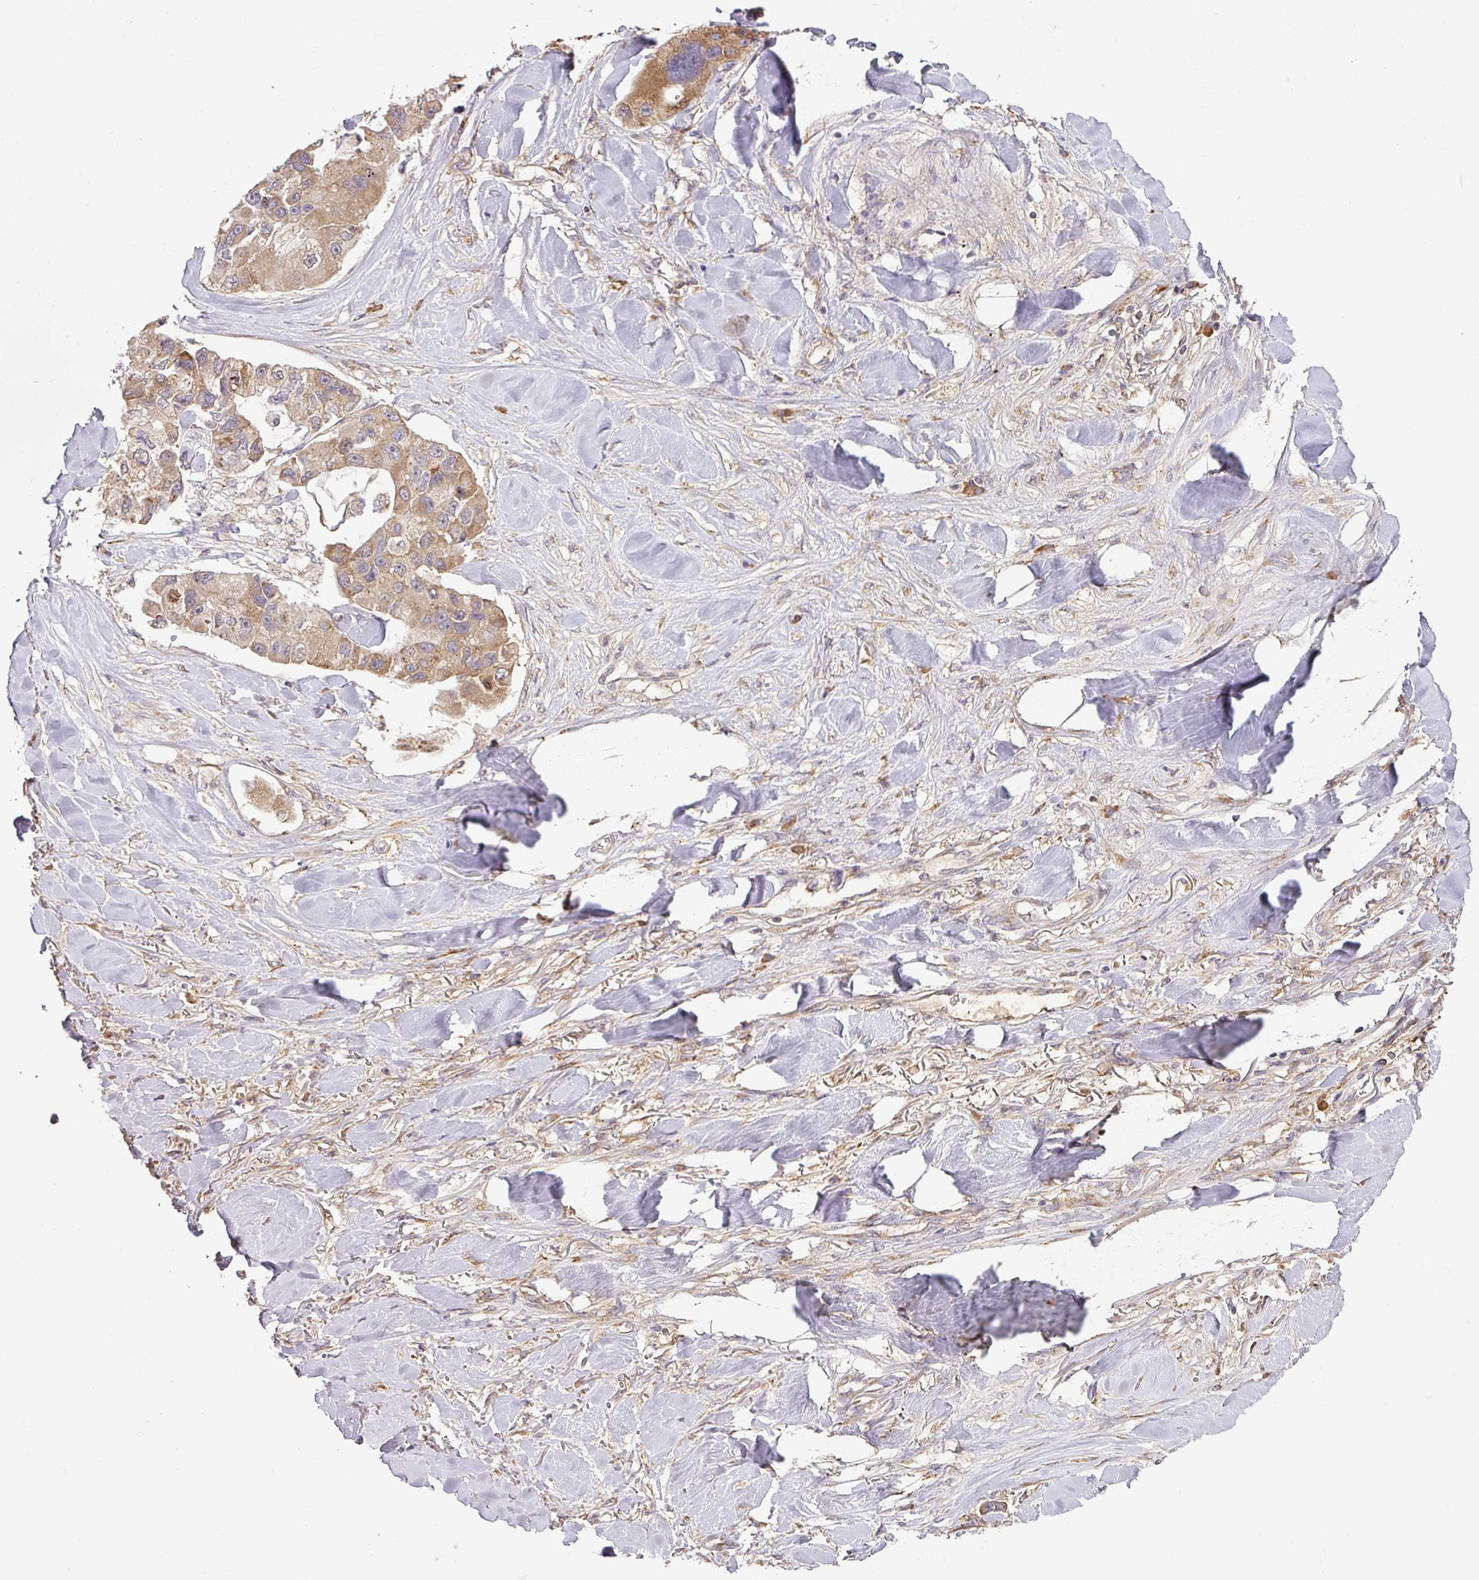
{"staining": {"intensity": "moderate", "quantity": ">75%", "location": "cytoplasmic/membranous"}, "tissue": "lung cancer", "cell_type": "Tumor cells", "image_type": "cancer", "snomed": [{"axis": "morphology", "description": "Adenocarcinoma, NOS"}, {"axis": "topography", "description": "Lung"}], "caption": "Protein analysis of lung adenocarcinoma tissue demonstrates moderate cytoplasmic/membranous expression in approximately >75% of tumor cells. Using DAB (brown) and hematoxylin (blue) stains, captured at high magnification using brightfield microscopy.", "gene": "GALP", "patient": {"sex": "female", "age": 54}}